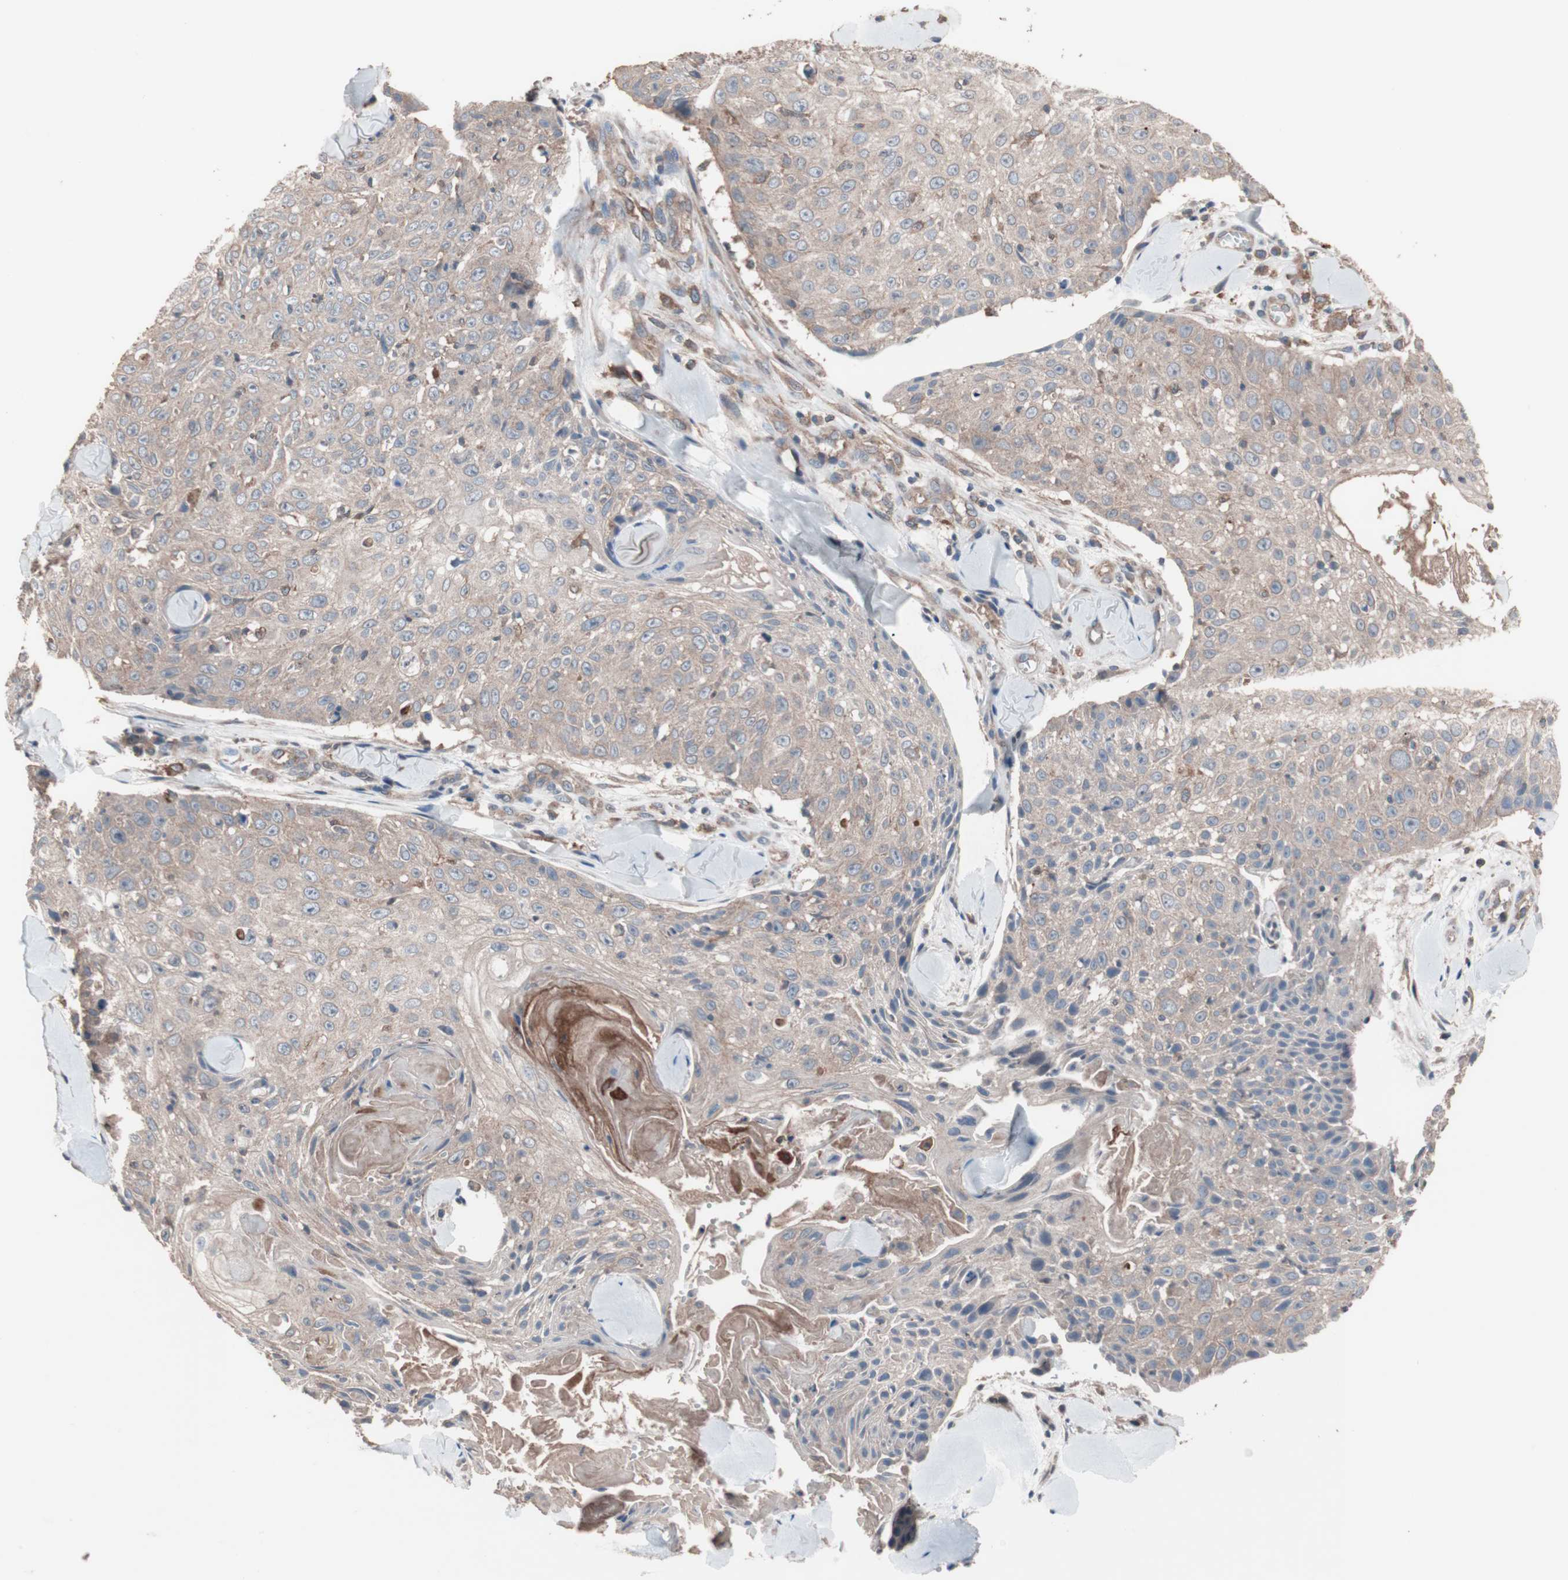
{"staining": {"intensity": "weak", "quantity": ">75%", "location": "cytoplasmic/membranous"}, "tissue": "skin cancer", "cell_type": "Tumor cells", "image_type": "cancer", "snomed": [{"axis": "morphology", "description": "Squamous cell carcinoma, NOS"}, {"axis": "topography", "description": "Skin"}], "caption": "An image showing weak cytoplasmic/membranous expression in approximately >75% of tumor cells in skin squamous cell carcinoma, as visualized by brown immunohistochemical staining.", "gene": "ATG7", "patient": {"sex": "male", "age": 86}}